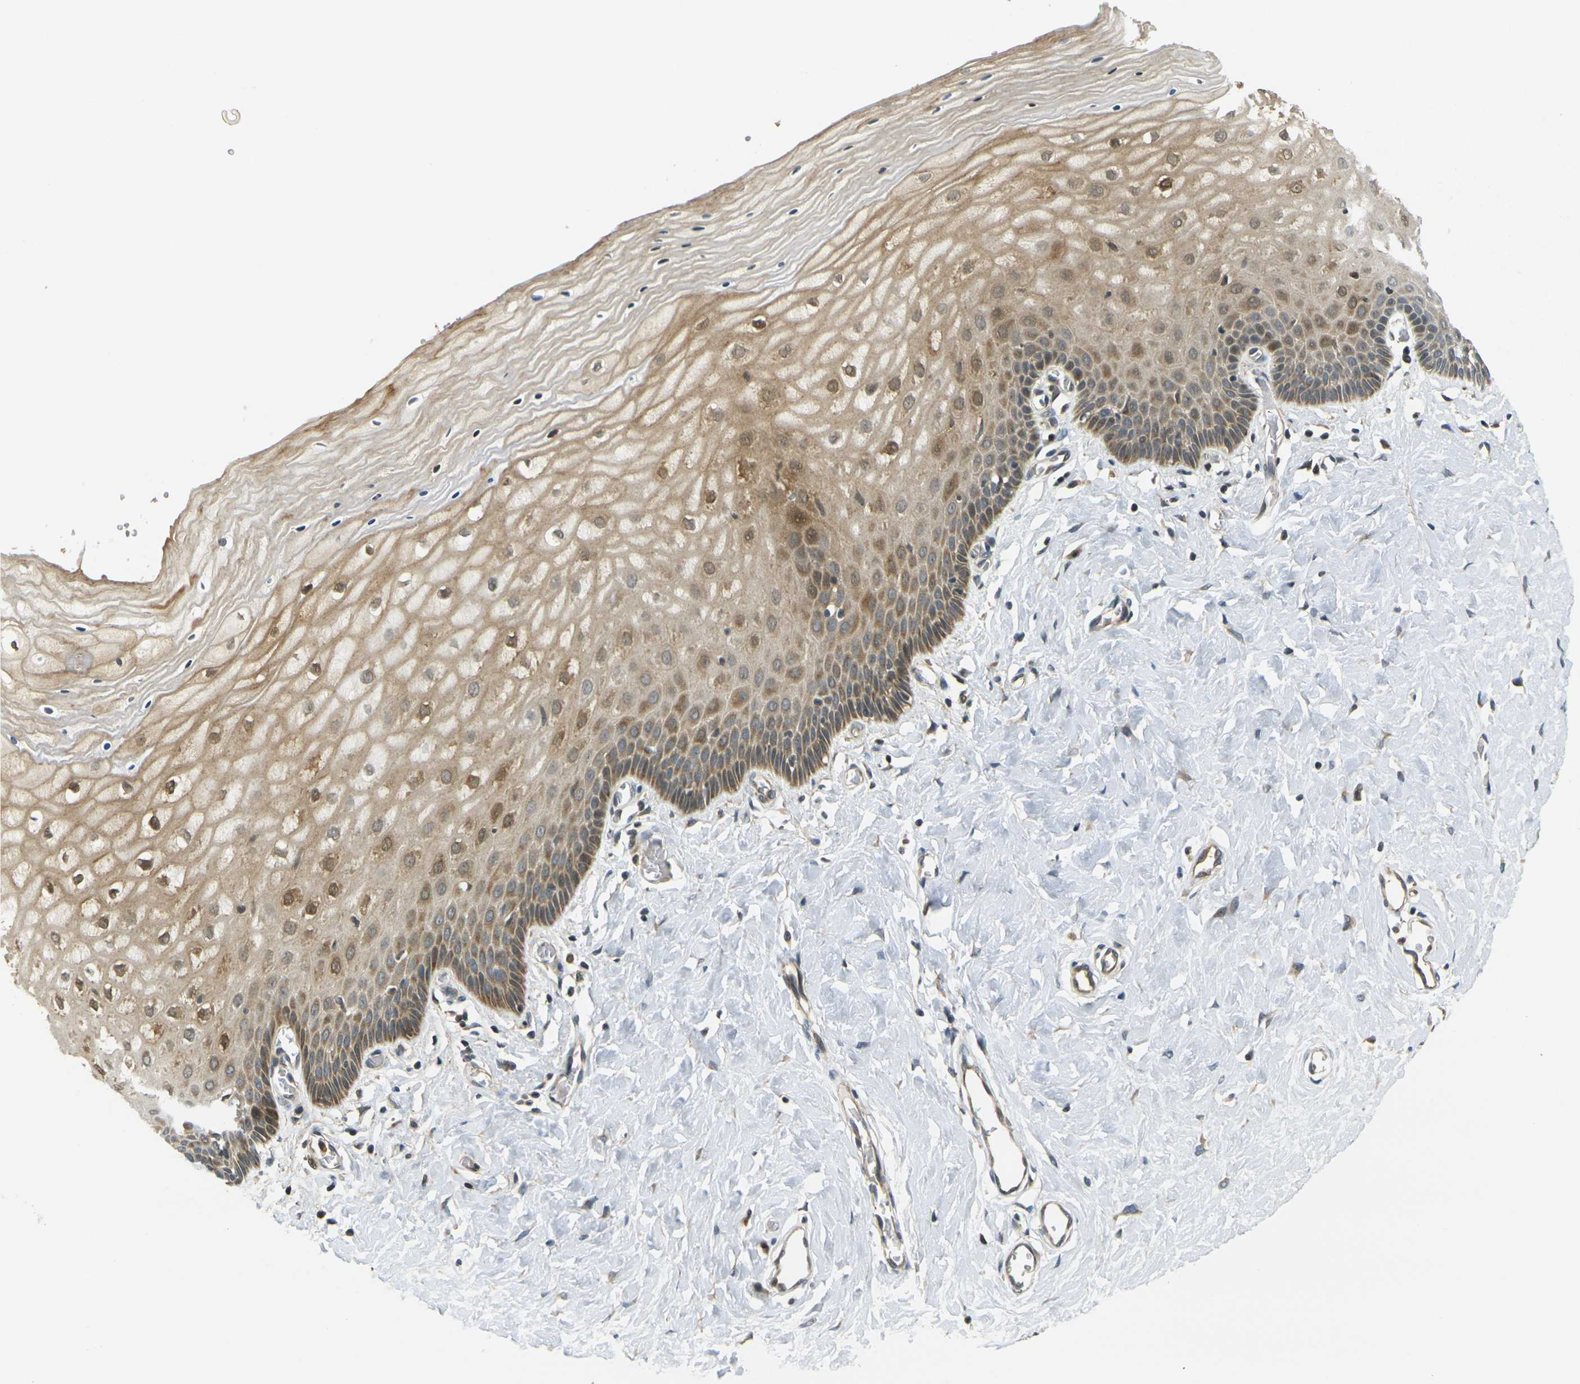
{"staining": {"intensity": "moderate", "quantity": ">75%", "location": "cytoplasmic/membranous"}, "tissue": "cervix", "cell_type": "Glandular cells", "image_type": "normal", "snomed": [{"axis": "morphology", "description": "Normal tissue, NOS"}, {"axis": "topography", "description": "Cervix"}], "caption": "This is a micrograph of immunohistochemistry (IHC) staining of unremarkable cervix, which shows moderate staining in the cytoplasmic/membranous of glandular cells.", "gene": "KLHL8", "patient": {"sex": "female", "age": 55}}